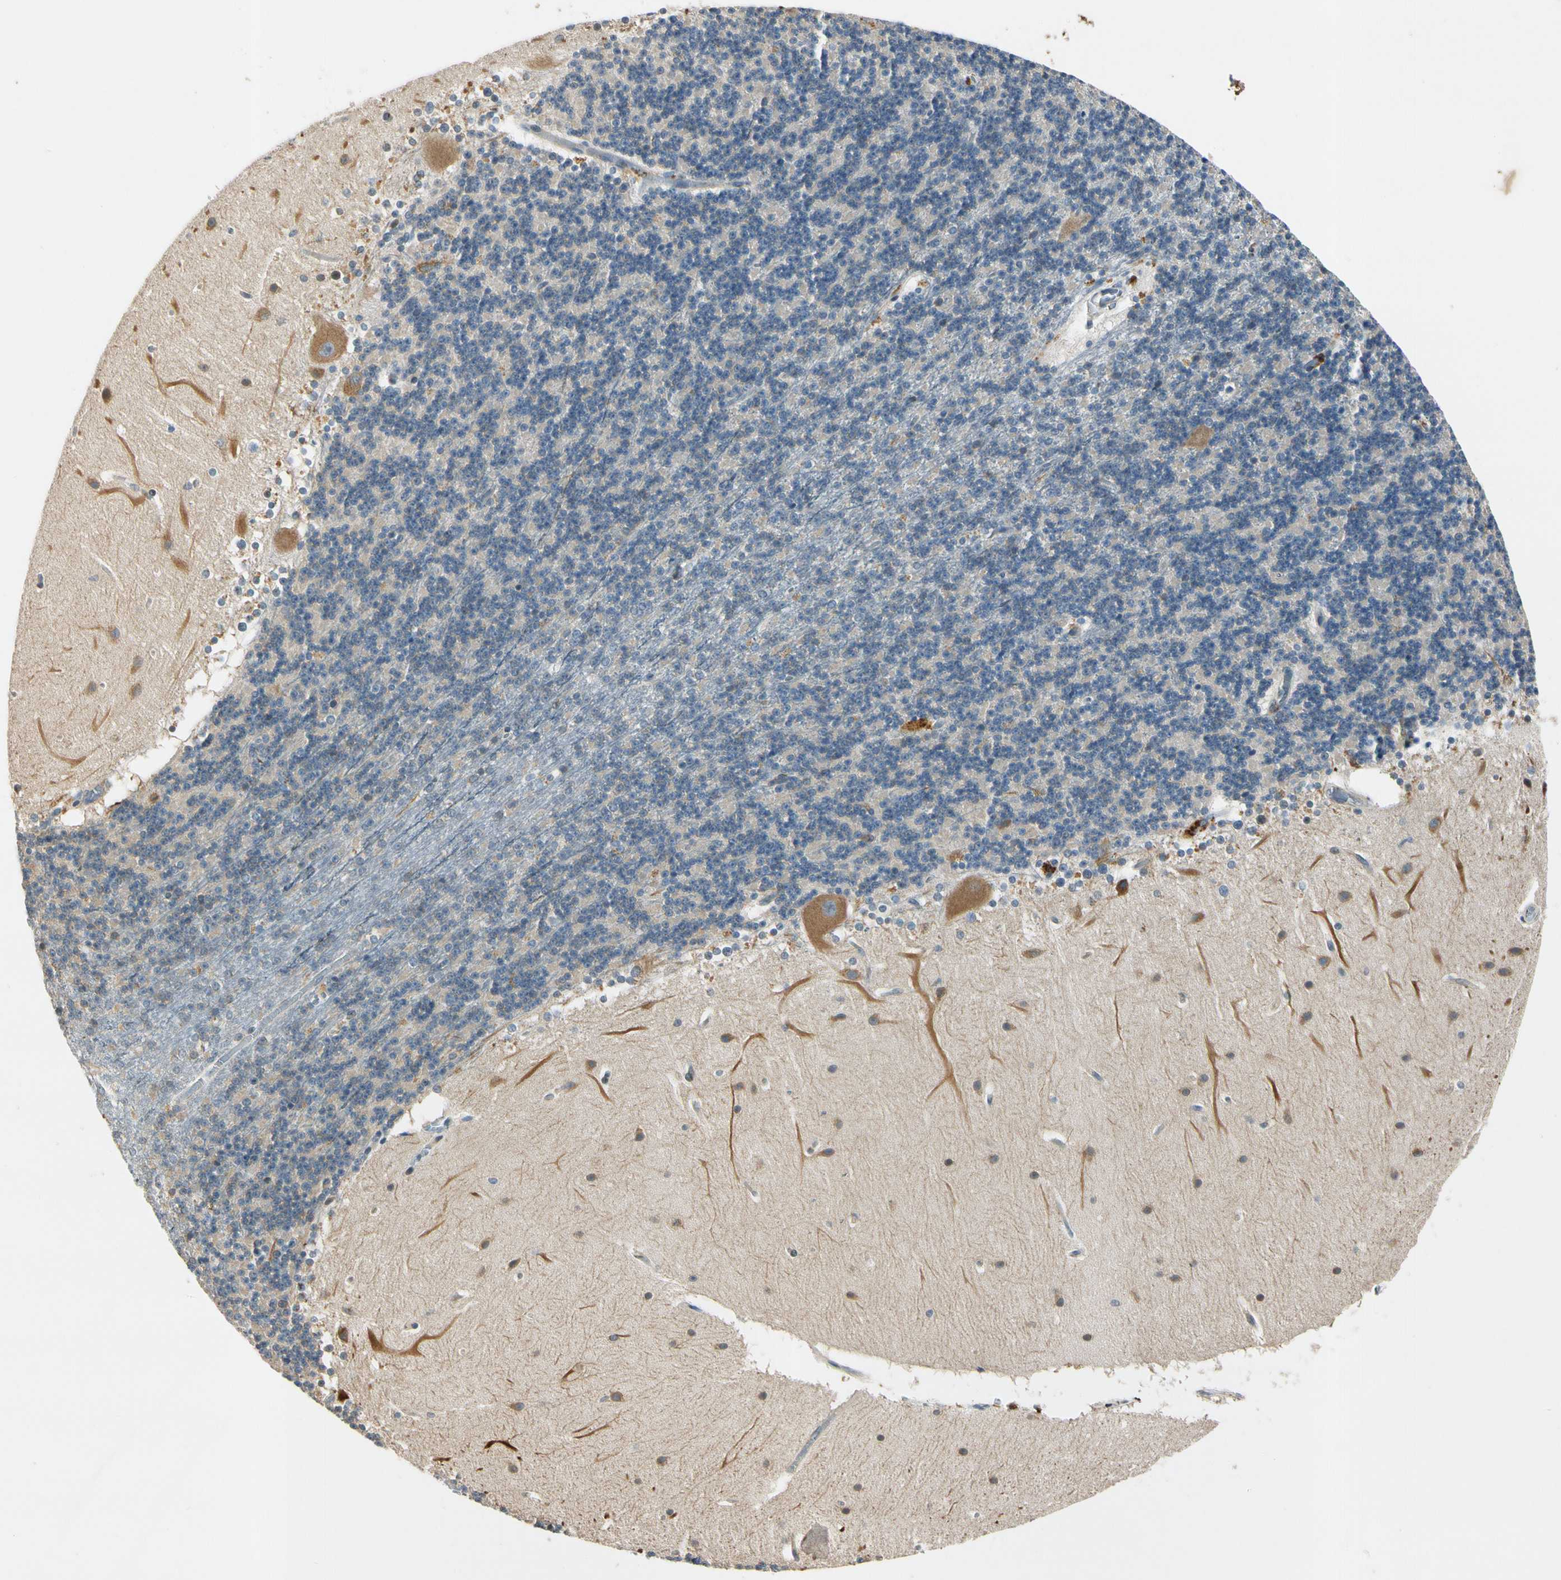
{"staining": {"intensity": "negative", "quantity": "none", "location": "none"}, "tissue": "cerebellum", "cell_type": "Cells in granular layer", "image_type": "normal", "snomed": [{"axis": "morphology", "description": "Normal tissue, NOS"}, {"axis": "topography", "description": "Cerebellum"}], "caption": "Immunohistochemistry image of benign cerebellum stained for a protein (brown), which demonstrates no expression in cells in granular layer. (DAB (3,3'-diaminobenzidine) immunohistochemistry (IHC) visualized using brightfield microscopy, high magnification).", "gene": "RPS6KB2", "patient": {"sex": "female", "age": 19}}